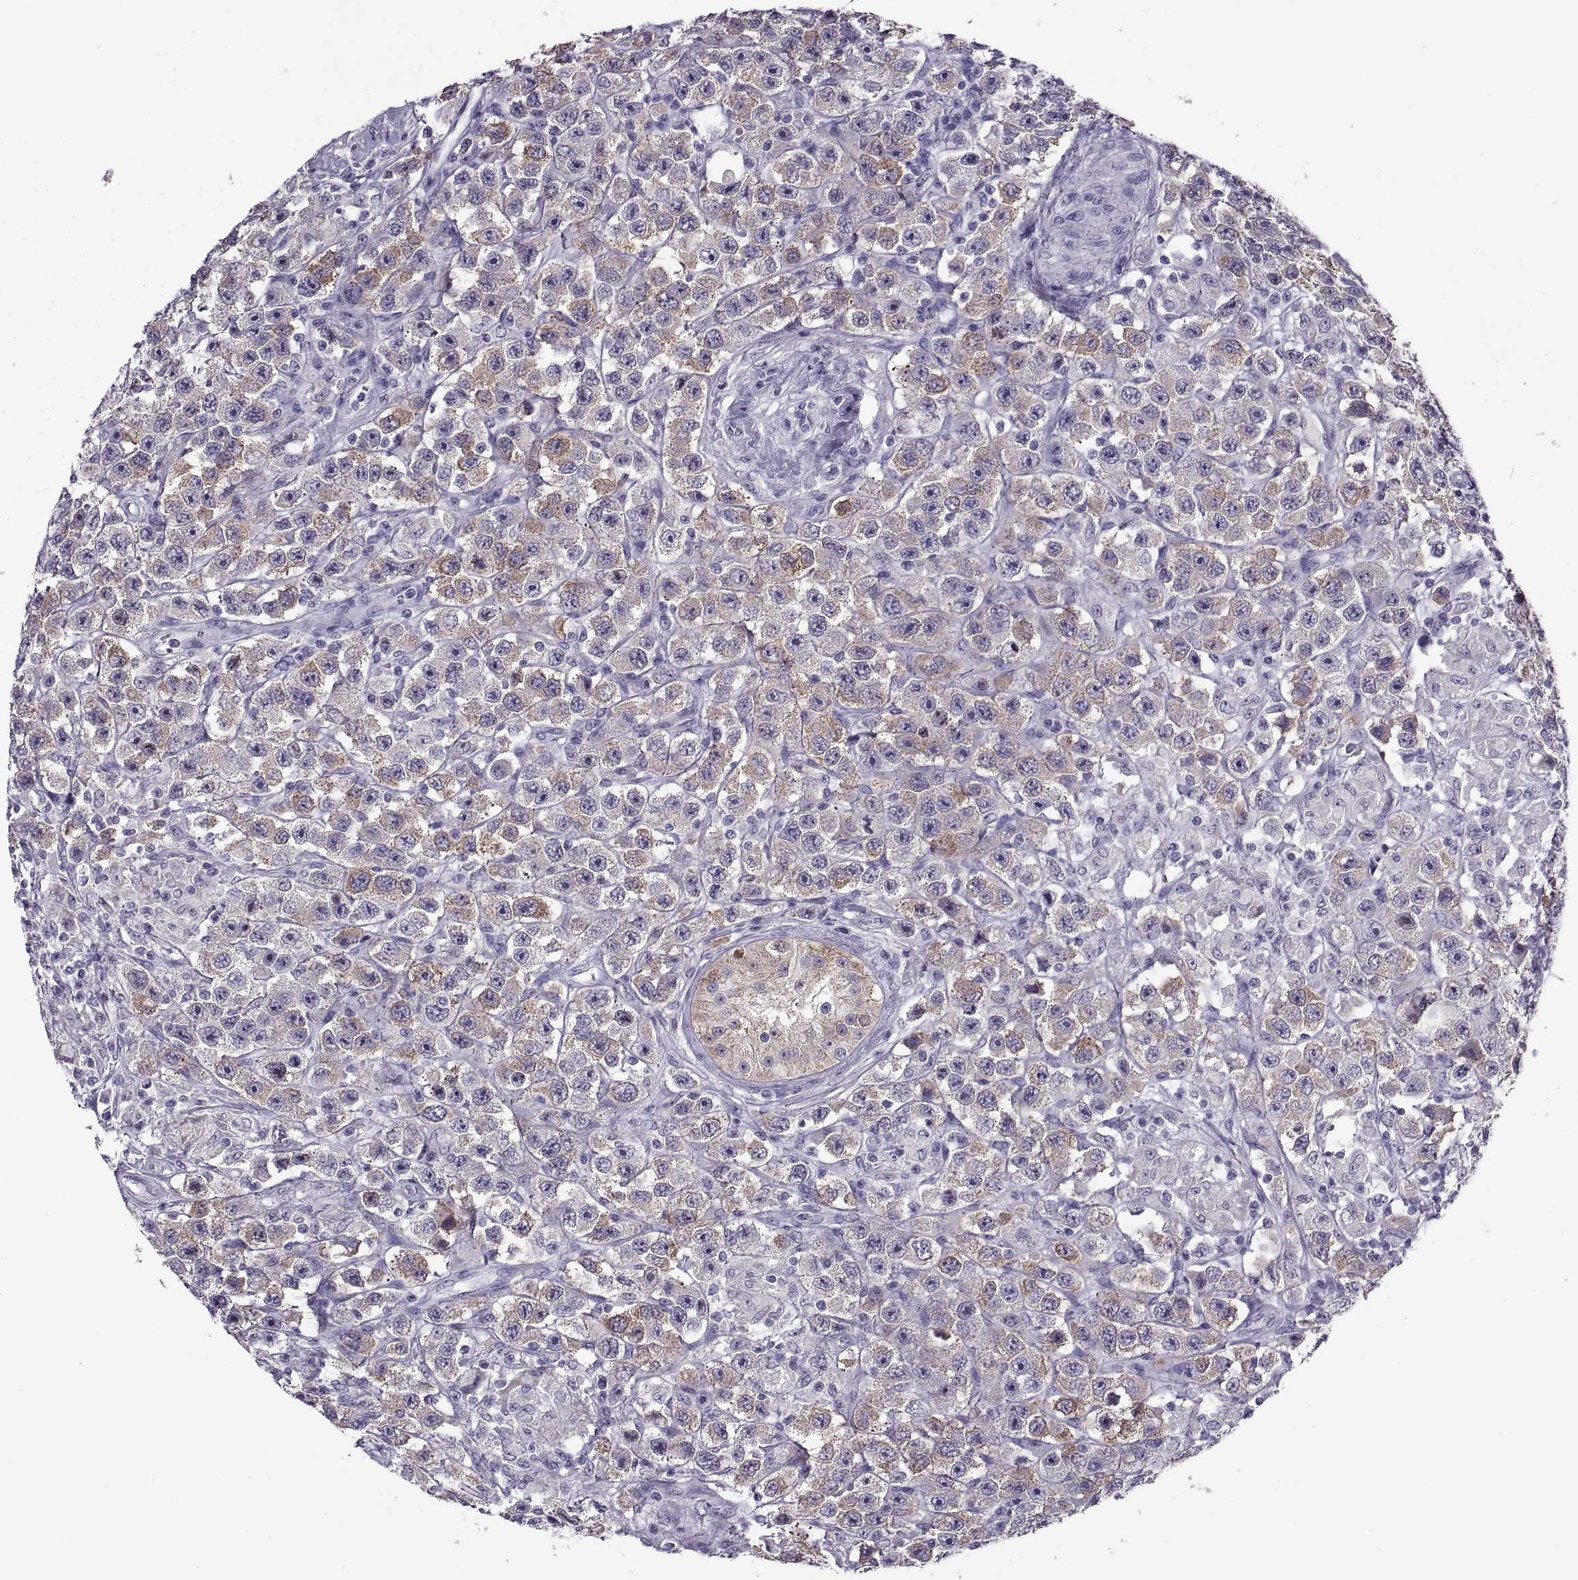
{"staining": {"intensity": "moderate", "quantity": "<25%", "location": "cytoplasmic/membranous"}, "tissue": "testis cancer", "cell_type": "Tumor cells", "image_type": "cancer", "snomed": [{"axis": "morphology", "description": "Seminoma, NOS"}, {"axis": "topography", "description": "Testis"}], "caption": "Testis cancer stained for a protein shows moderate cytoplasmic/membranous positivity in tumor cells.", "gene": "MAGEB1", "patient": {"sex": "male", "age": 45}}